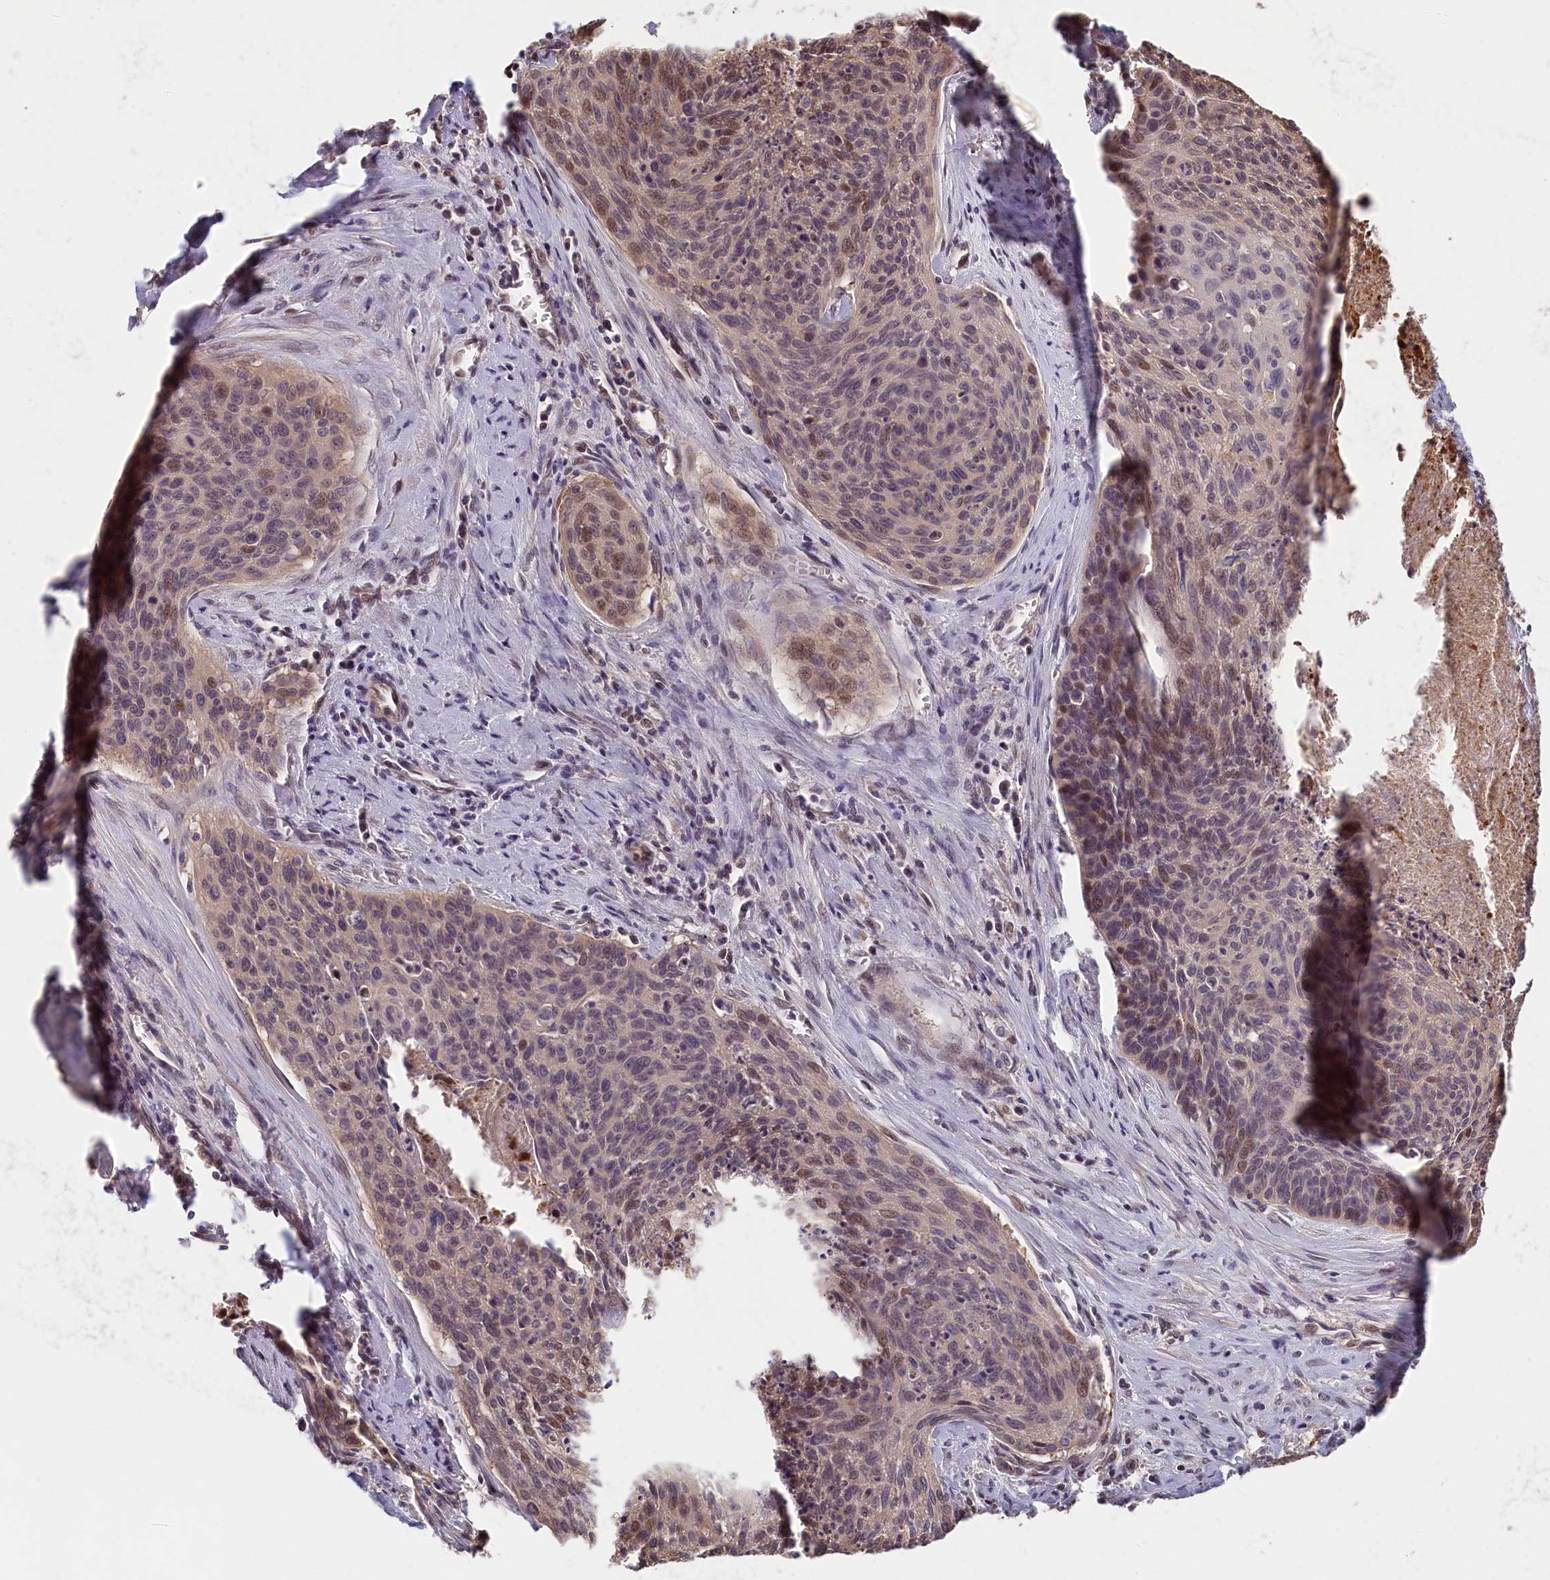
{"staining": {"intensity": "moderate", "quantity": "25%-75%", "location": "nuclear"}, "tissue": "cervical cancer", "cell_type": "Tumor cells", "image_type": "cancer", "snomed": [{"axis": "morphology", "description": "Squamous cell carcinoma, NOS"}, {"axis": "topography", "description": "Cervix"}], "caption": "Protein expression analysis of squamous cell carcinoma (cervical) shows moderate nuclear positivity in approximately 25%-75% of tumor cells.", "gene": "TMEM116", "patient": {"sex": "female", "age": 55}}